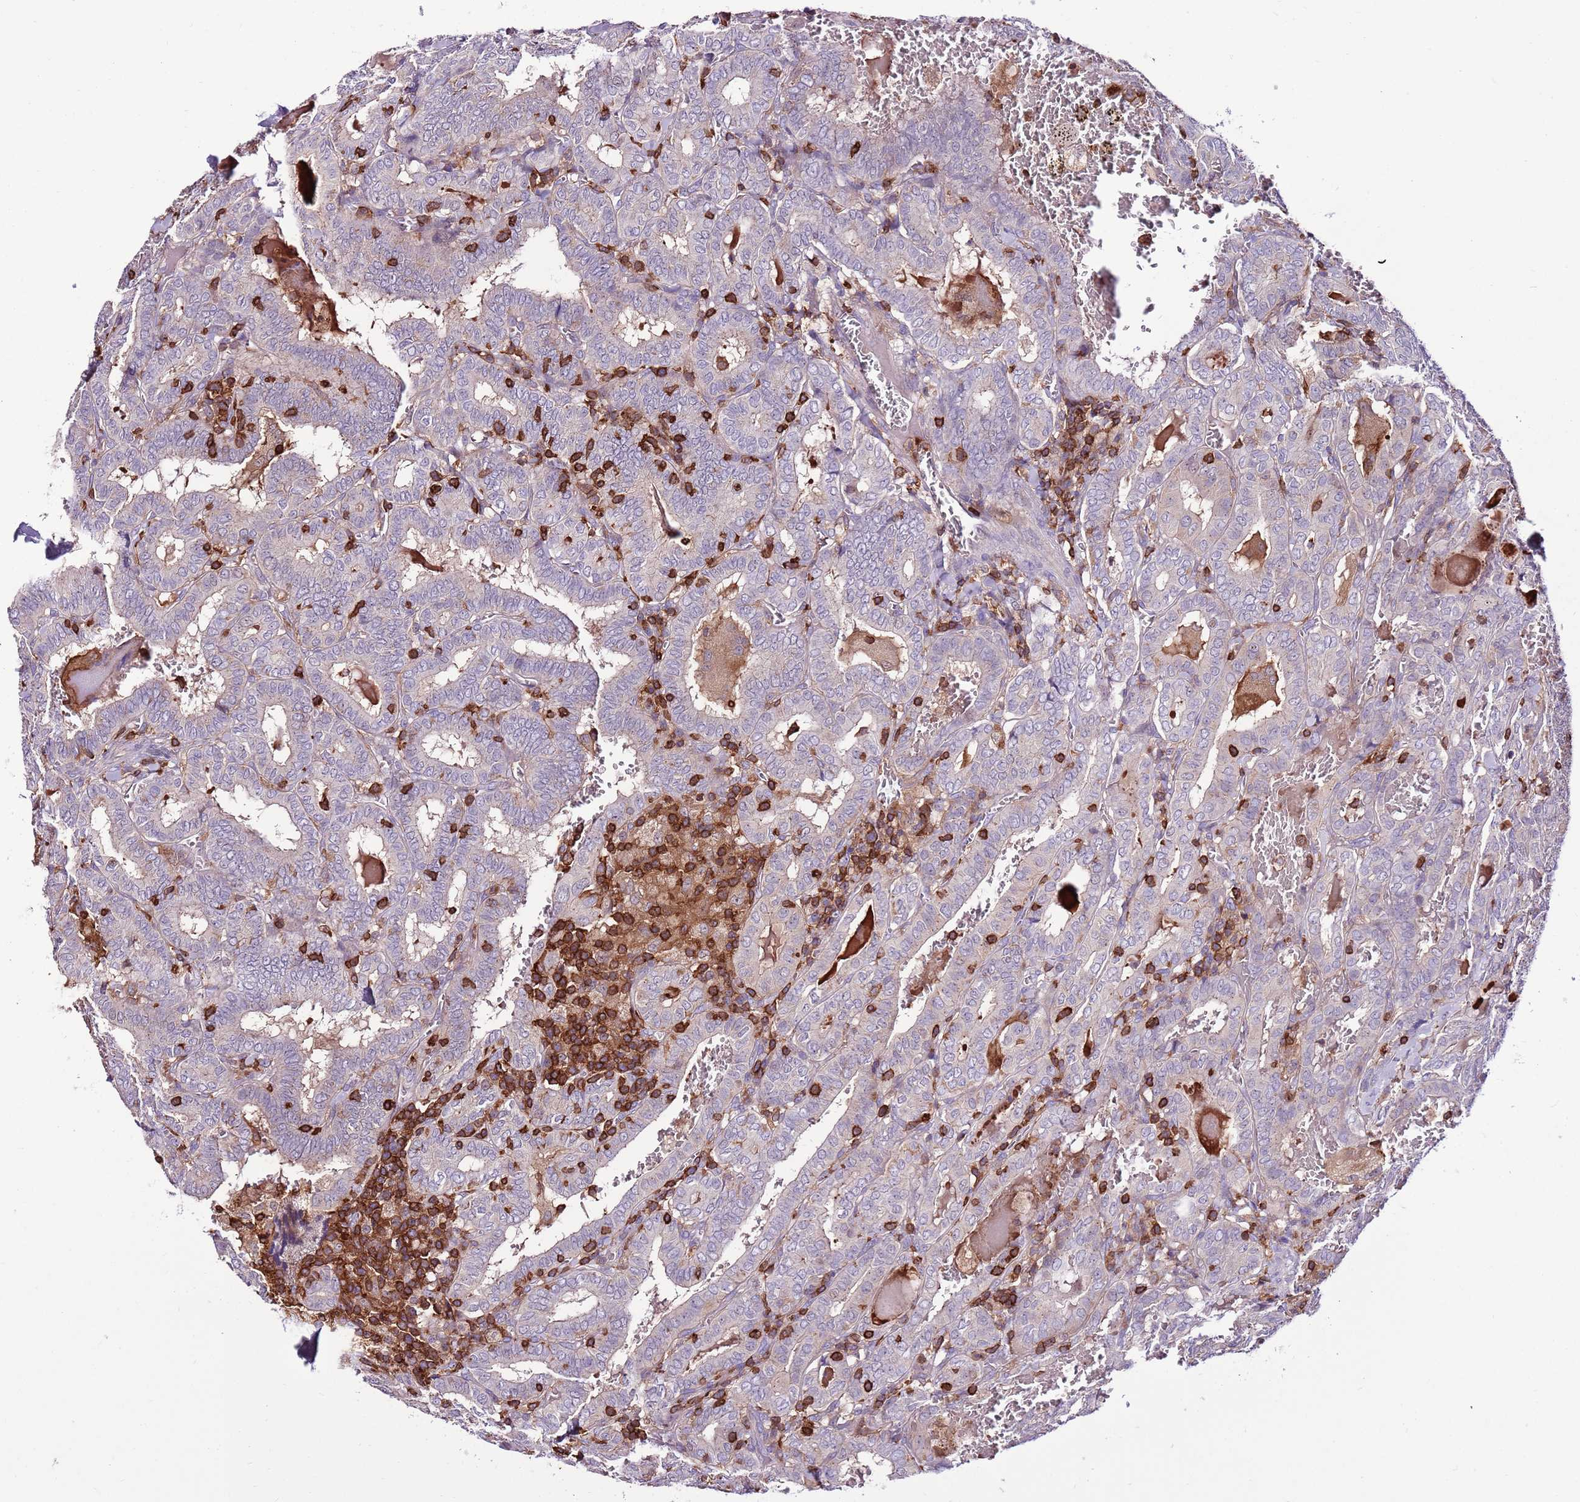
{"staining": {"intensity": "negative", "quantity": "none", "location": "none"}, "tissue": "thyroid cancer", "cell_type": "Tumor cells", "image_type": "cancer", "snomed": [{"axis": "morphology", "description": "Papillary adenocarcinoma, NOS"}, {"axis": "topography", "description": "Thyroid gland"}], "caption": "The histopathology image shows no staining of tumor cells in thyroid papillary adenocarcinoma. Brightfield microscopy of immunohistochemistry (IHC) stained with DAB (brown) and hematoxylin (blue), captured at high magnification.", "gene": "ZSWIM1", "patient": {"sex": "female", "age": 72}}